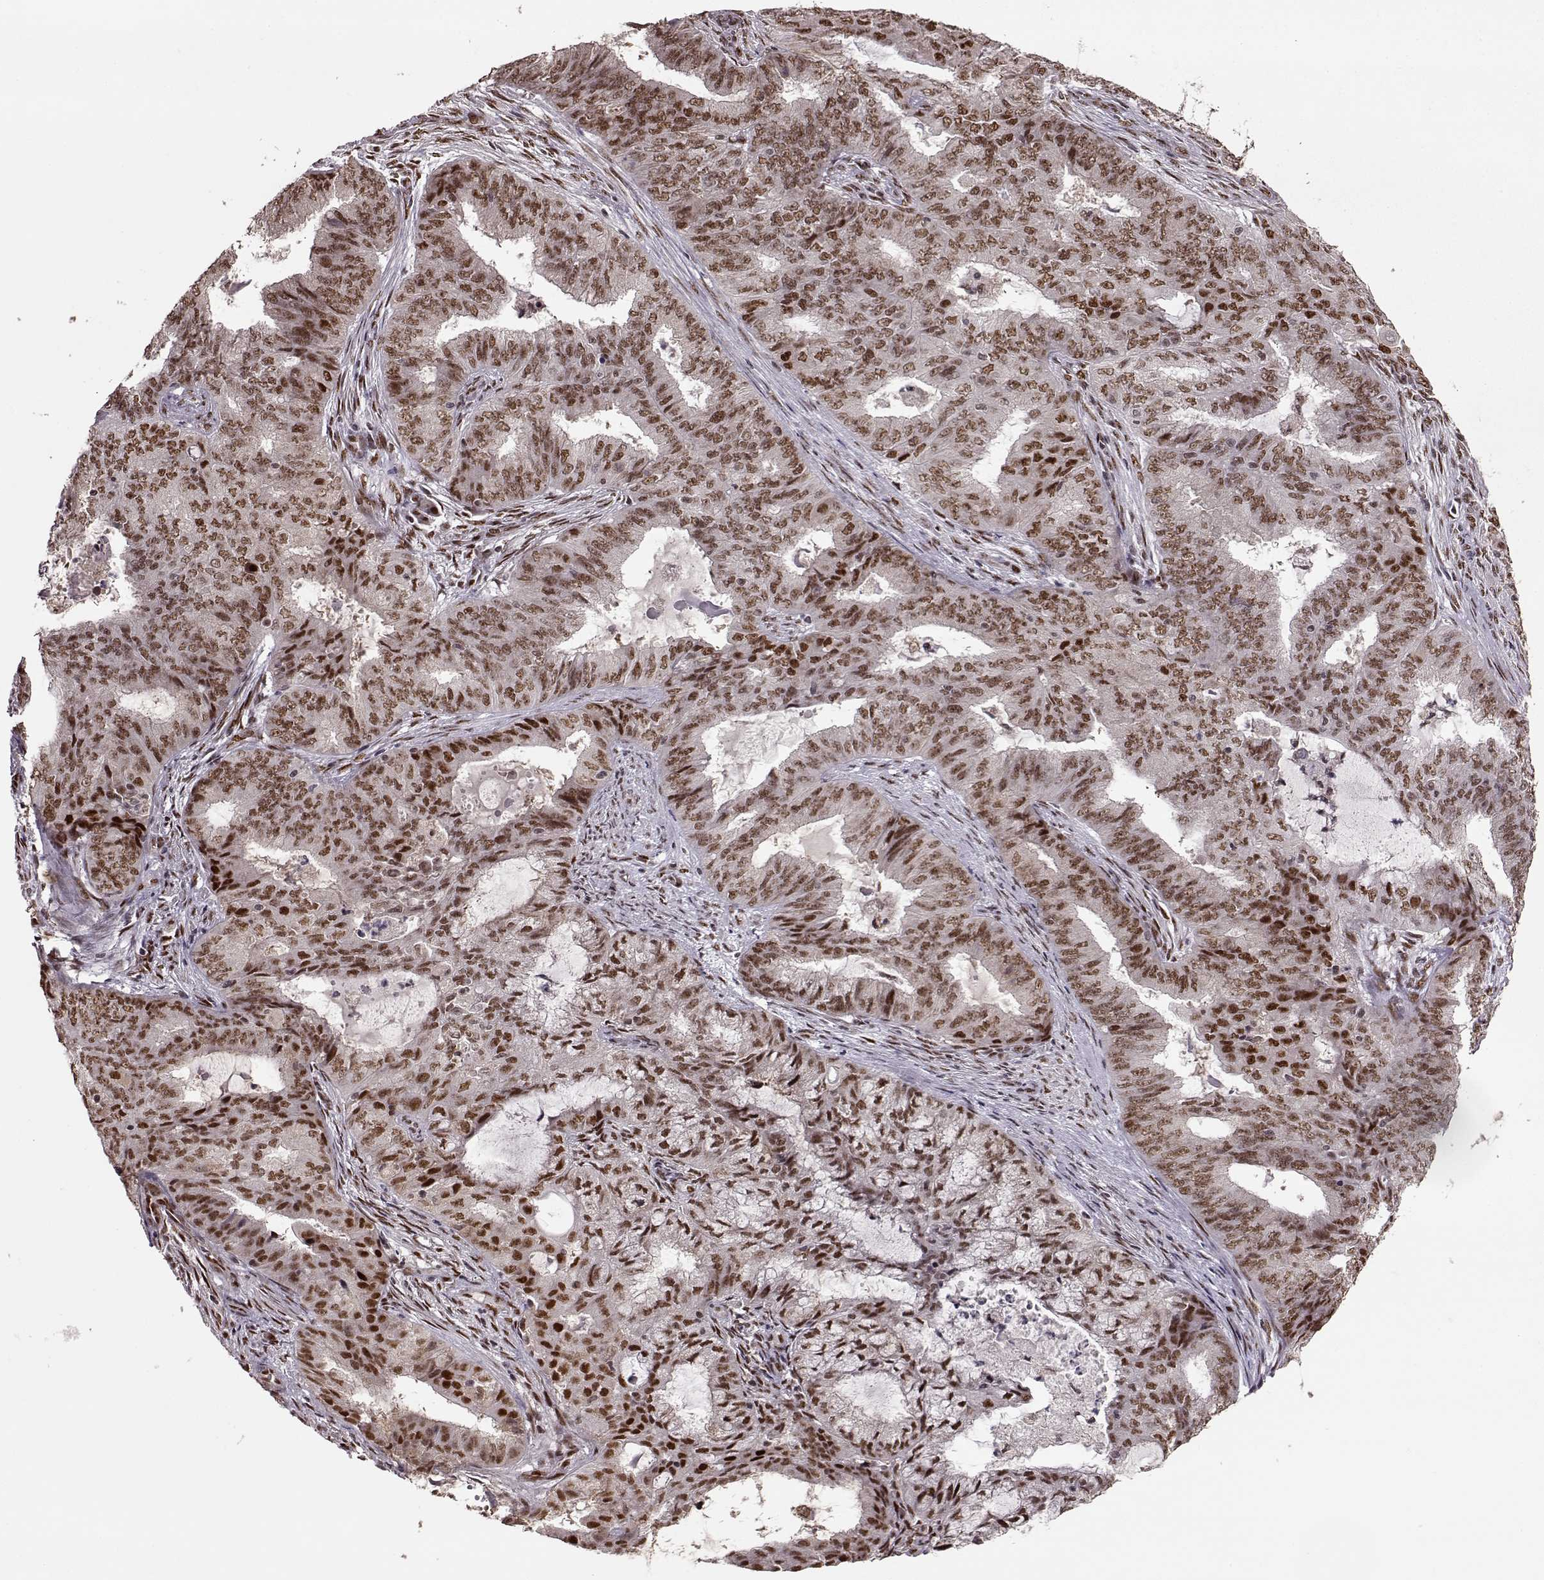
{"staining": {"intensity": "moderate", "quantity": ">75%", "location": "nuclear"}, "tissue": "endometrial cancer", "cell_type": "Tumor cells", "image_type": "cancer", "snomed": [{"axis": "morphology", "description": "Adenocarcinoma, NOS"}, {"axis": "topography", "description": "Endometrium"}], "caption": "Immunohistochemical staining of endometrial cancer (adenocarcinoma) demonstrates medium levels of moderate nuclear positivity in about >75% of tumor cells.", "gene": "FTO", "patient": {"sex": "female", "age": 62}}